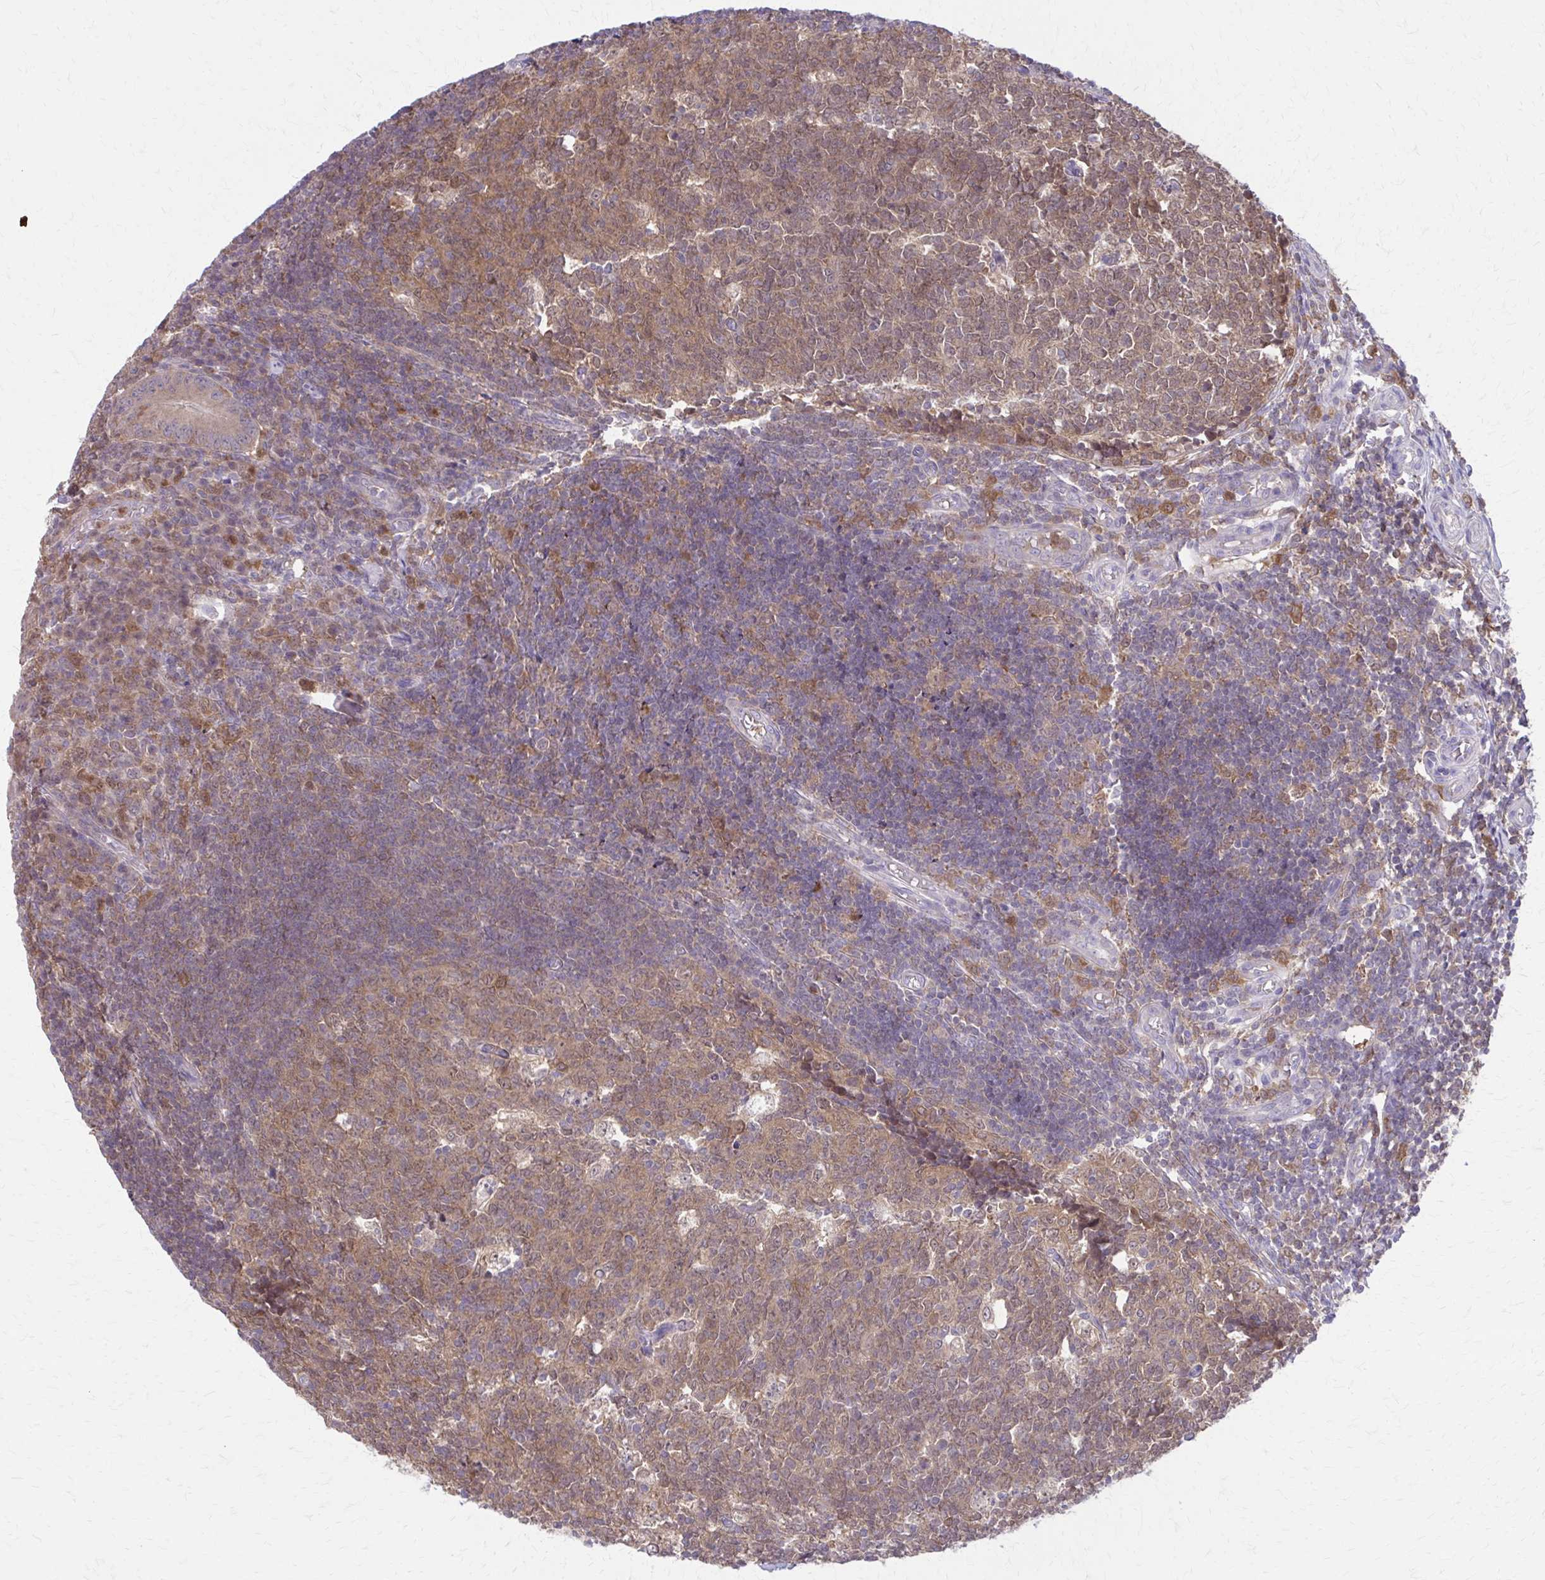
{"staining": {"intensity": "moderate", "quantity": ">75%", "location": "cytoplasmic/membranous"}, "tissue": "appendix", "cell_type": "Glandular cells", "image_type": "normal", "snomed": [{"axis": "morphology", "description": "Normal tissue, NOS"}, {"axis": "topography", "description": "Appendix"}], "caption": "Glandular cells reveal medium levels of moderate cytoplasmic/membranous positivity in about >75% of cells in benign appendix.", "gene": "NRBF2", "patient": {"sex": "male", "age": 18}}